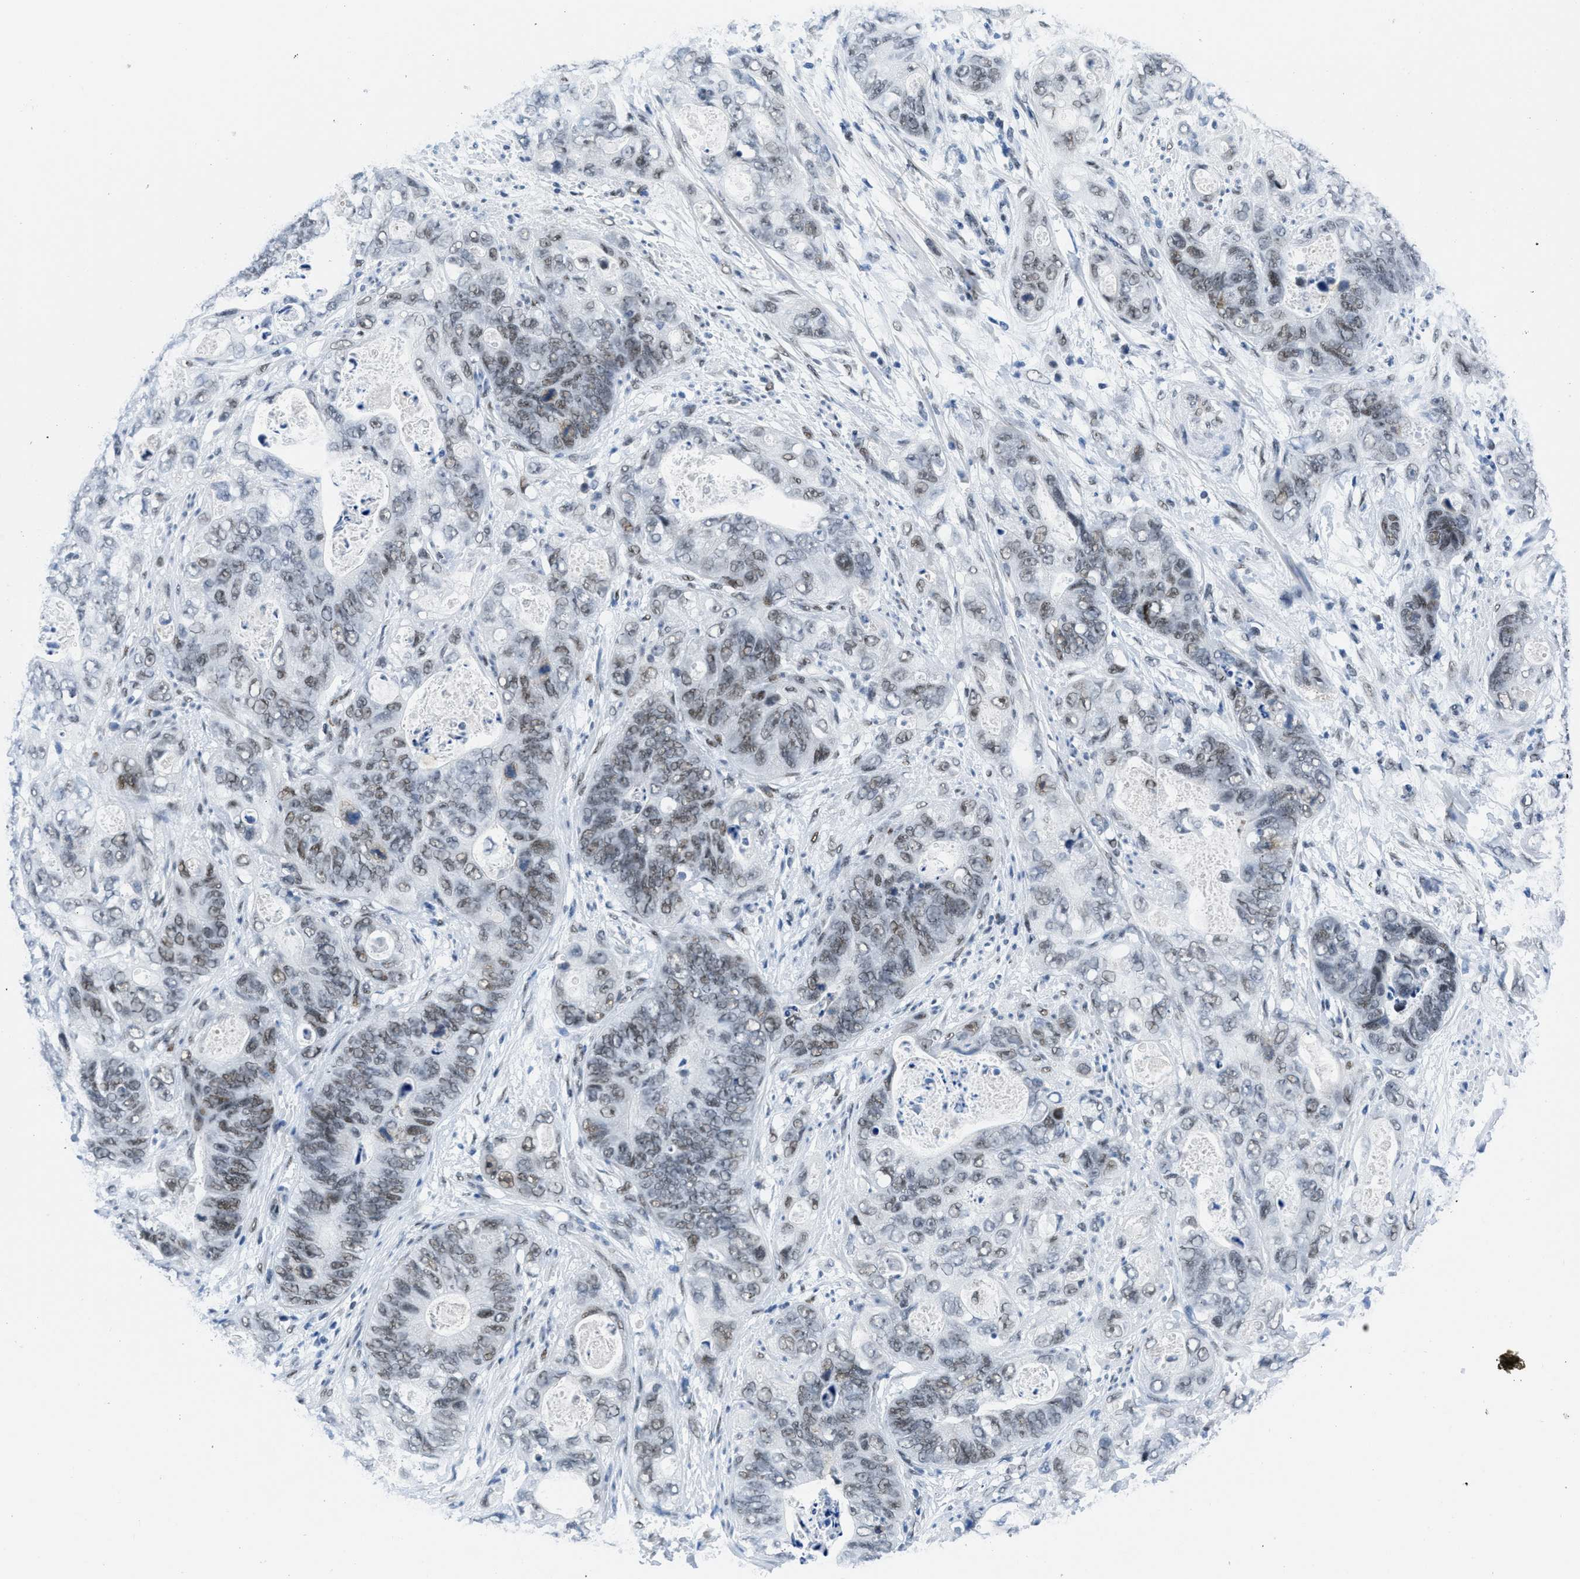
{"staining": {"intensity": "weak", "quantity": "25%-75%", "location": "nuclear"}, "tissue": "stomach cancer", "cell_type": "Tumor cells", "image_type": "cancer", "snomed": [{"axis": "morphology", "description": "Adenocarcinoma, NOS"}, {"axis": "topography", "description": "Stomach"}], "caption": "DAB (3,3'-diaminobenzidine) immunohistochemical staining of human adenocarcinoma (stomach) exhibits weak nuclear protein positivity in approximately 25%-75% of tumor cells. The staining is performed using DAB (3,3'-diaminobenzidine) brown chromogen to label protein expression. The nuclei are counter-stained blue using hematoxylin.", "gene": "SMARCAD1", "patient": {"sex": "female", "age": 89}}